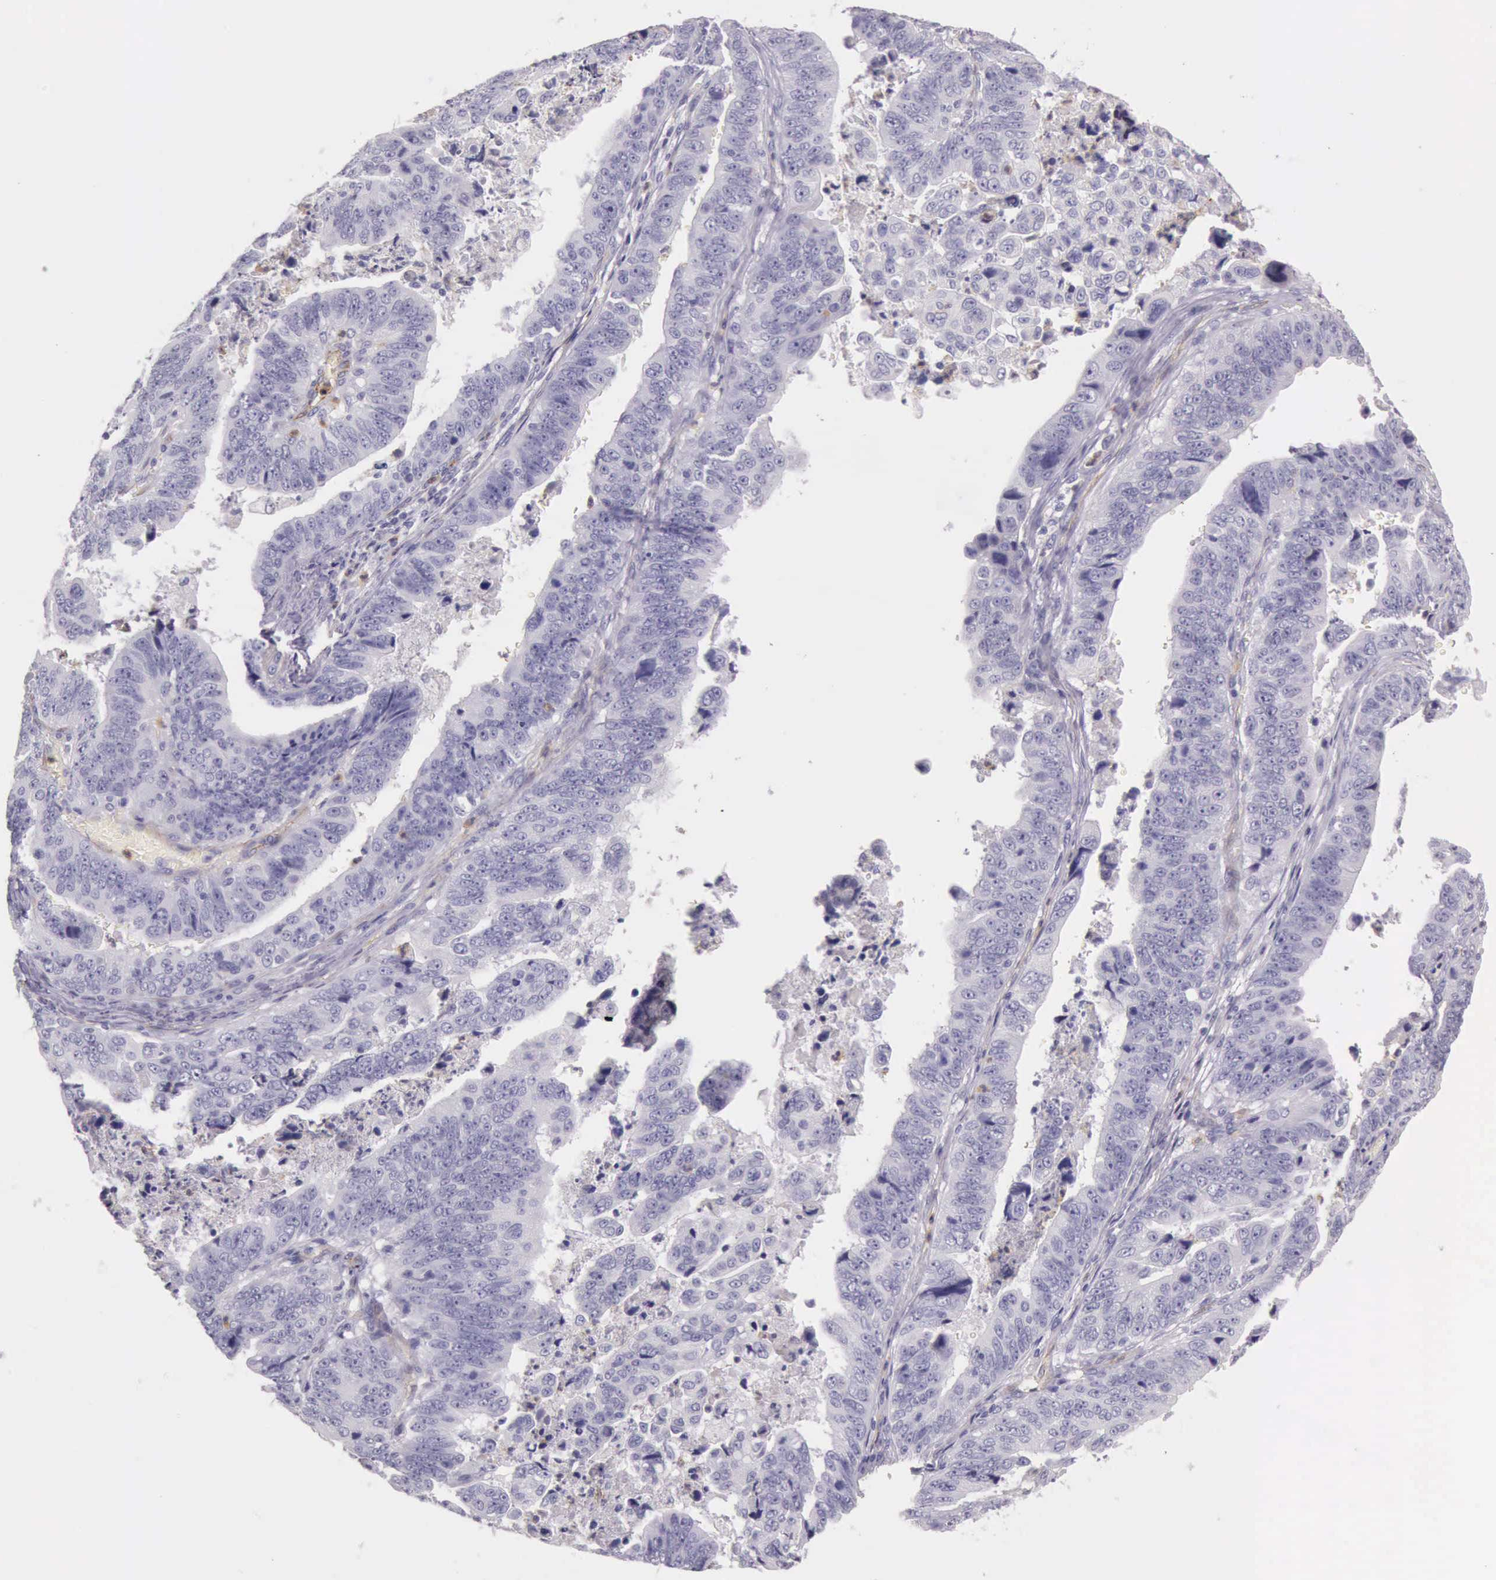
{"staining": {"intensity": "negative", "quantity": "none", "location": "none"}, "tissue": "stomach cancer", "cell_type": "Tumor cells", "image_type": "cancer", "snomed": [{"axis": "morphology", "description": "Adenocarcinoma, NOS"}, {"axis": "topography", "description": "Stomach, upper"}], "caption": "High power microscopy photomicrograph of an immunohistochemistry image of stomach cancer, revealing no significant staining in tumor cells. The staining is performed using DAB (3,3'-diaminobenzidine) brown chromogen with nuclei counter-stained in using hematoxylin.", "gene": "TCEANC", "patient": {"sex": "female", "age": 50}}